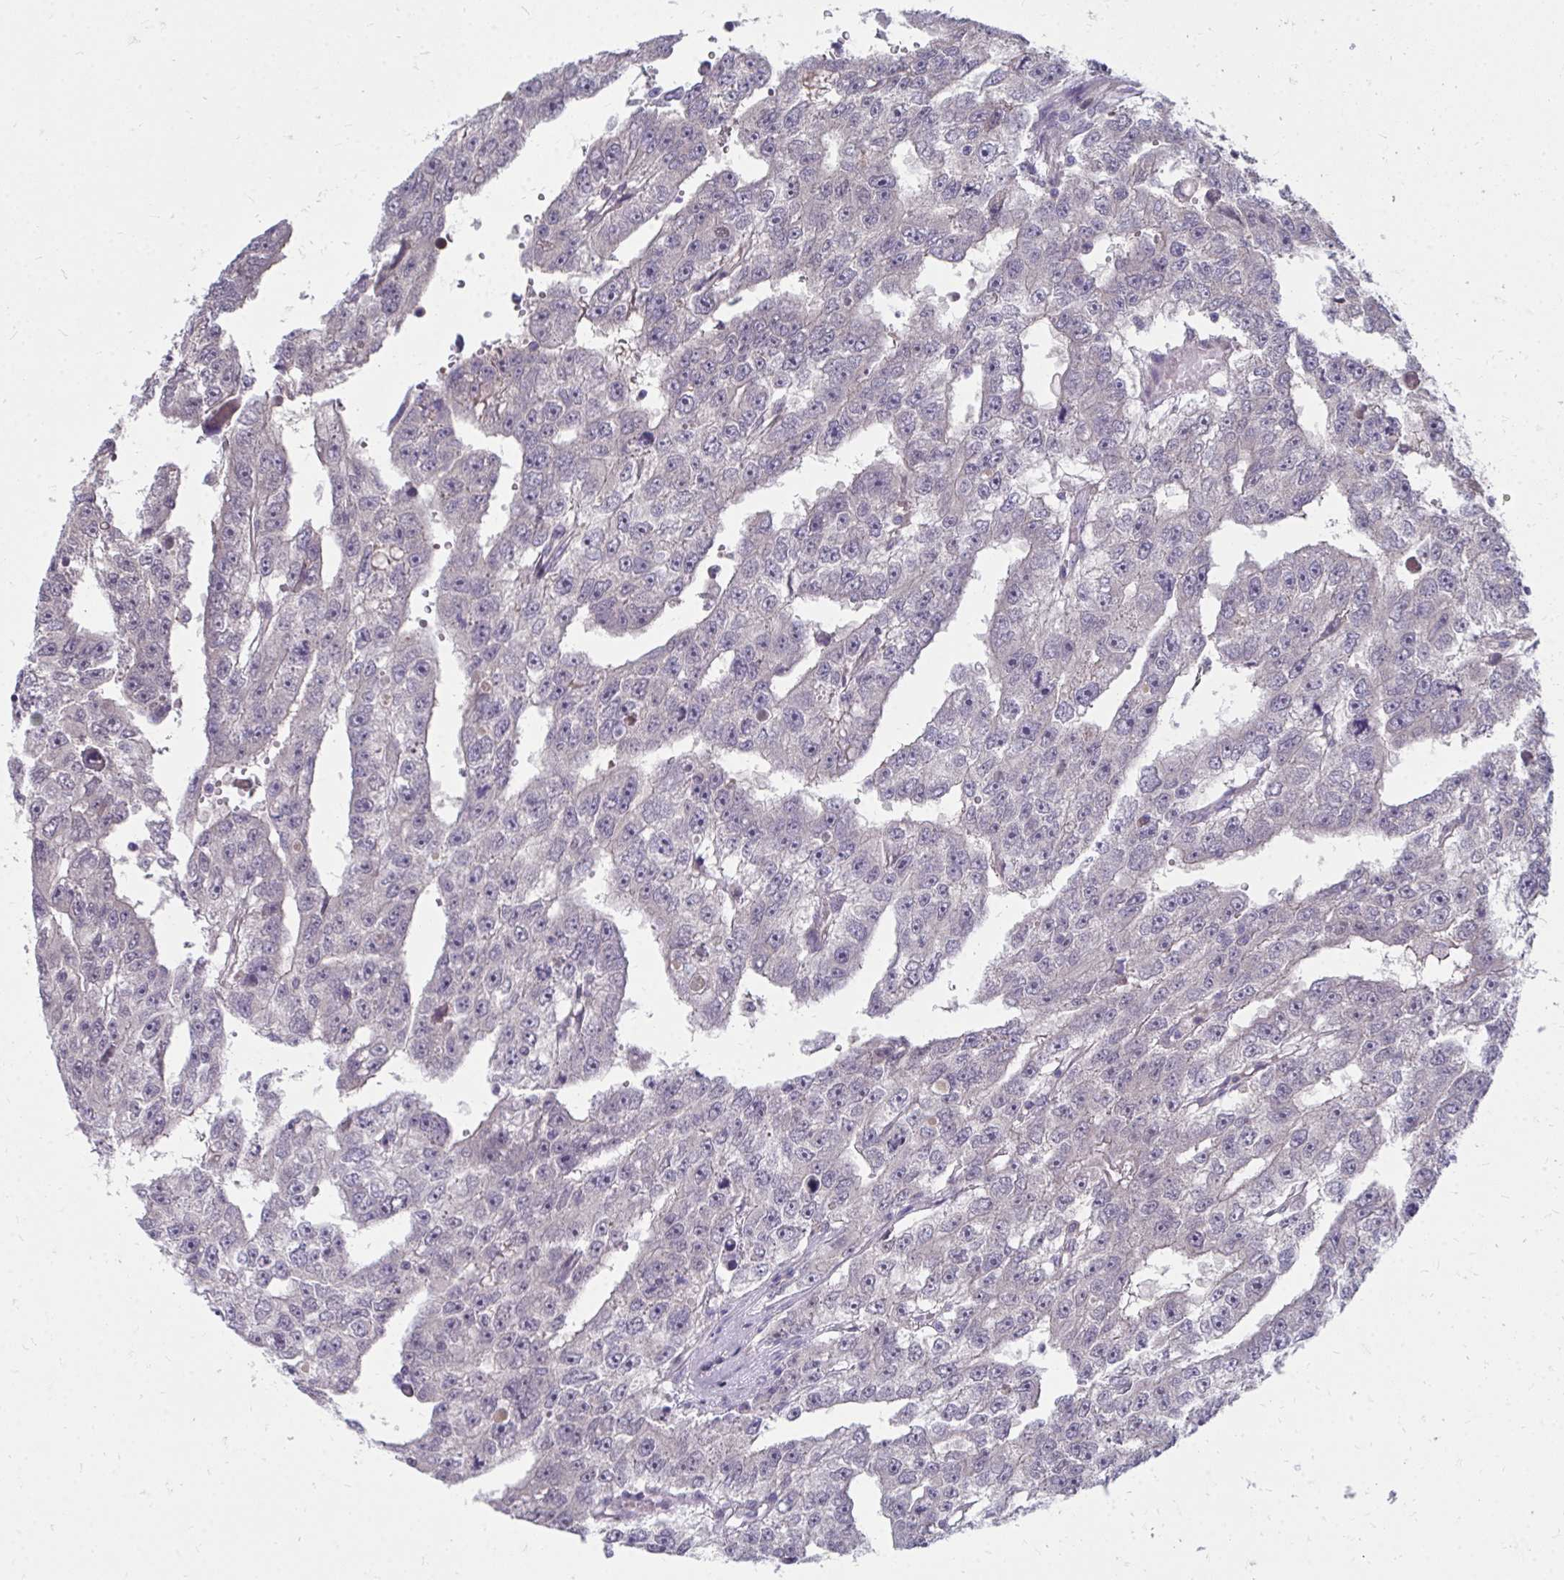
{"staining": {"intensity": "negative", "quantity": "none", "location": "none"}, "tissue": "testis cancer", "cell_type": "Tumor cells", "image_type": "cancer", "snomed": [{"axis": "morphology", "description": "Carcinoma, Embryonal, NOS"}, {"axis": "topography", "description": "Testis"}], "caption": "Immunohistochemistry histopathology image of neoplastic tissue: embryonal carcinoma (testis) stained with DAB exhibits no significant protein positivity in tumor cells.", "gene": "MROH8", "patient": {"sex": "male", "age": 20}}